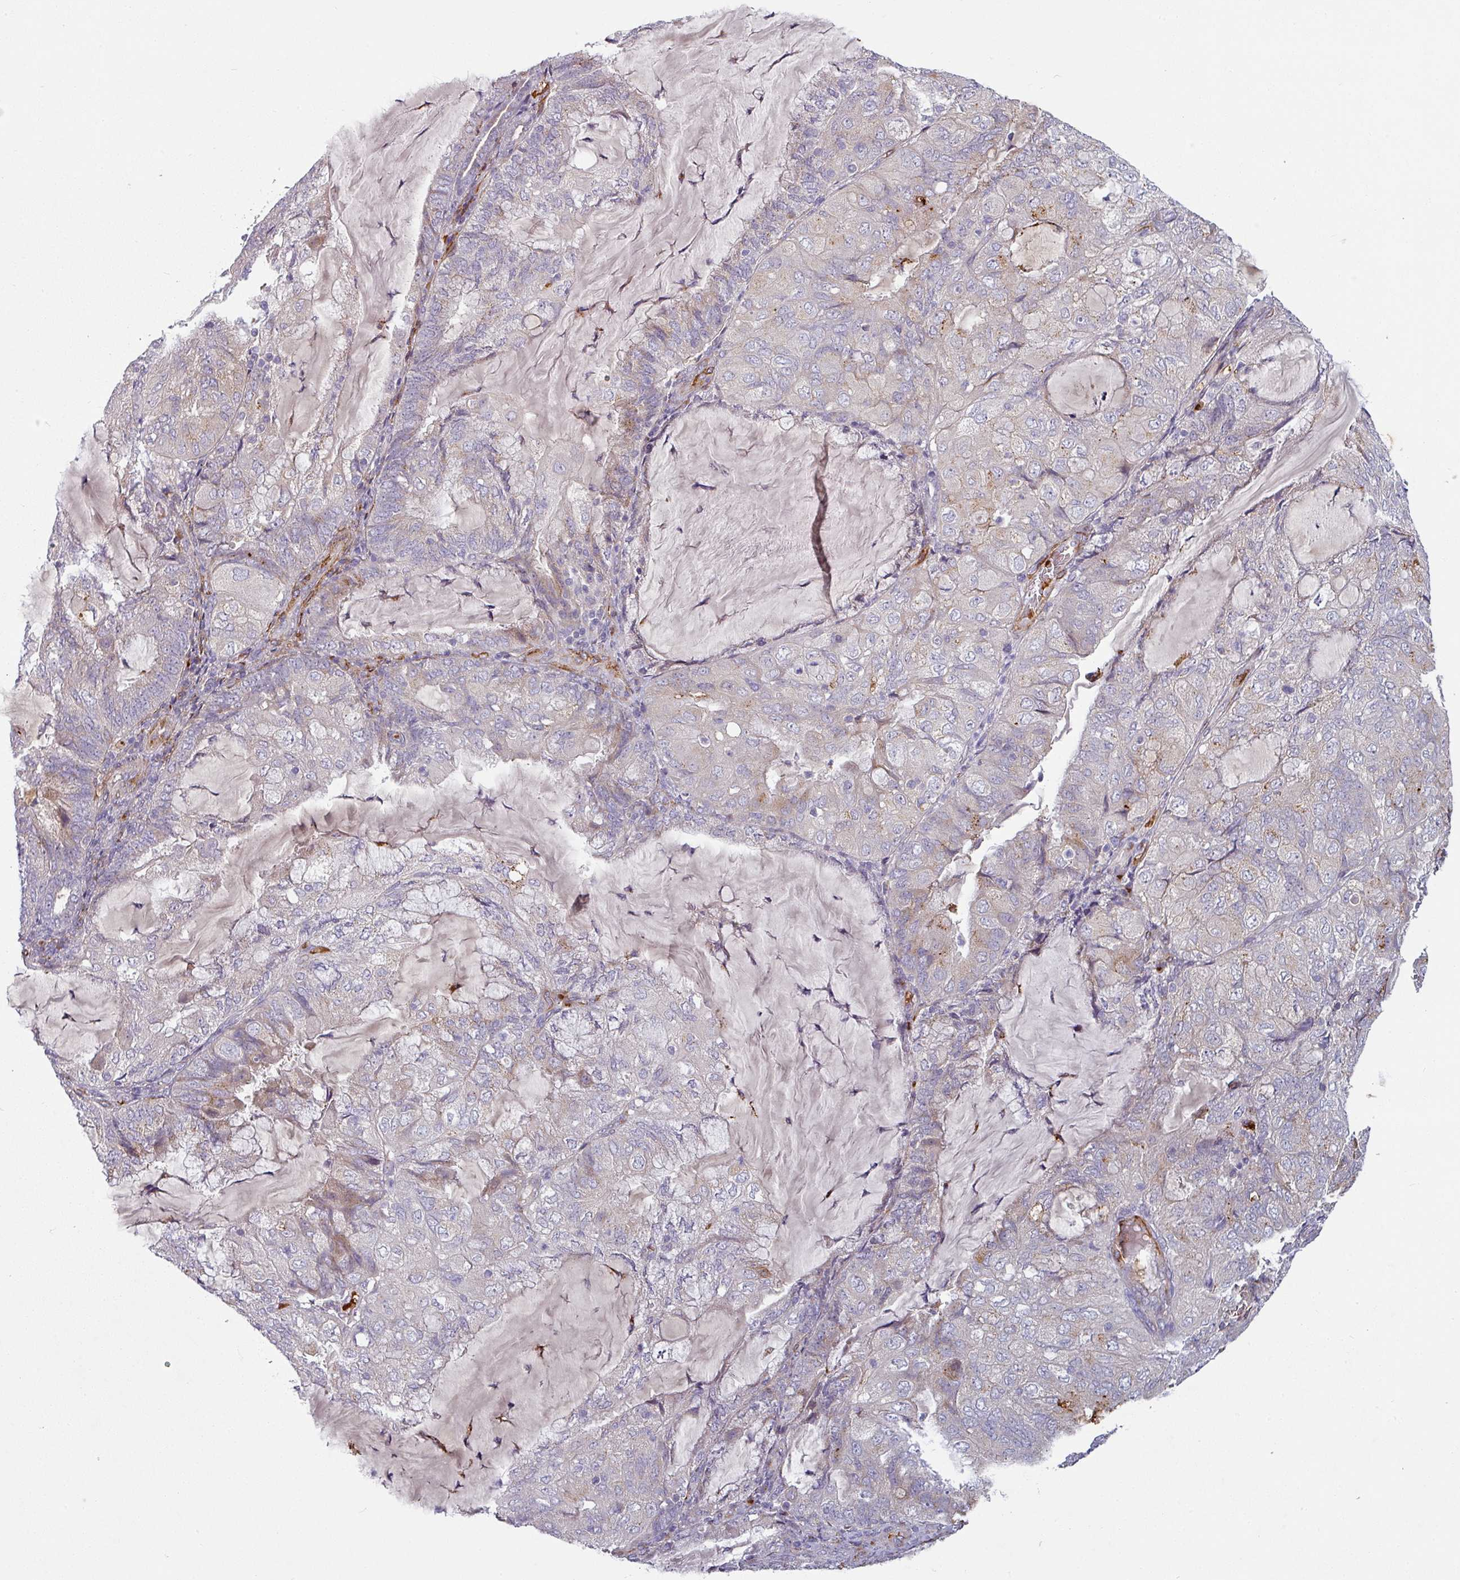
{"staining": {"intensity": "weak", "quantity": "<25%", "location": "cytoplasmic/membranous"}, "tissue": "endometrial cancer", "cell_type": "Tumor cells", "image_type": "cancer", "snomed": [{"axis": "morphology", "description": "Adenocarcinoma, NOS"}, {"axis": "topography", "description": "Endometrium"}], "caption": "Immunohistochemical staining of adenocarcinoma (endometrial) shows no significant positivity in tumor cells.", "gene": "PRODH2", "patient": {"sex": "female", "age": 81}}